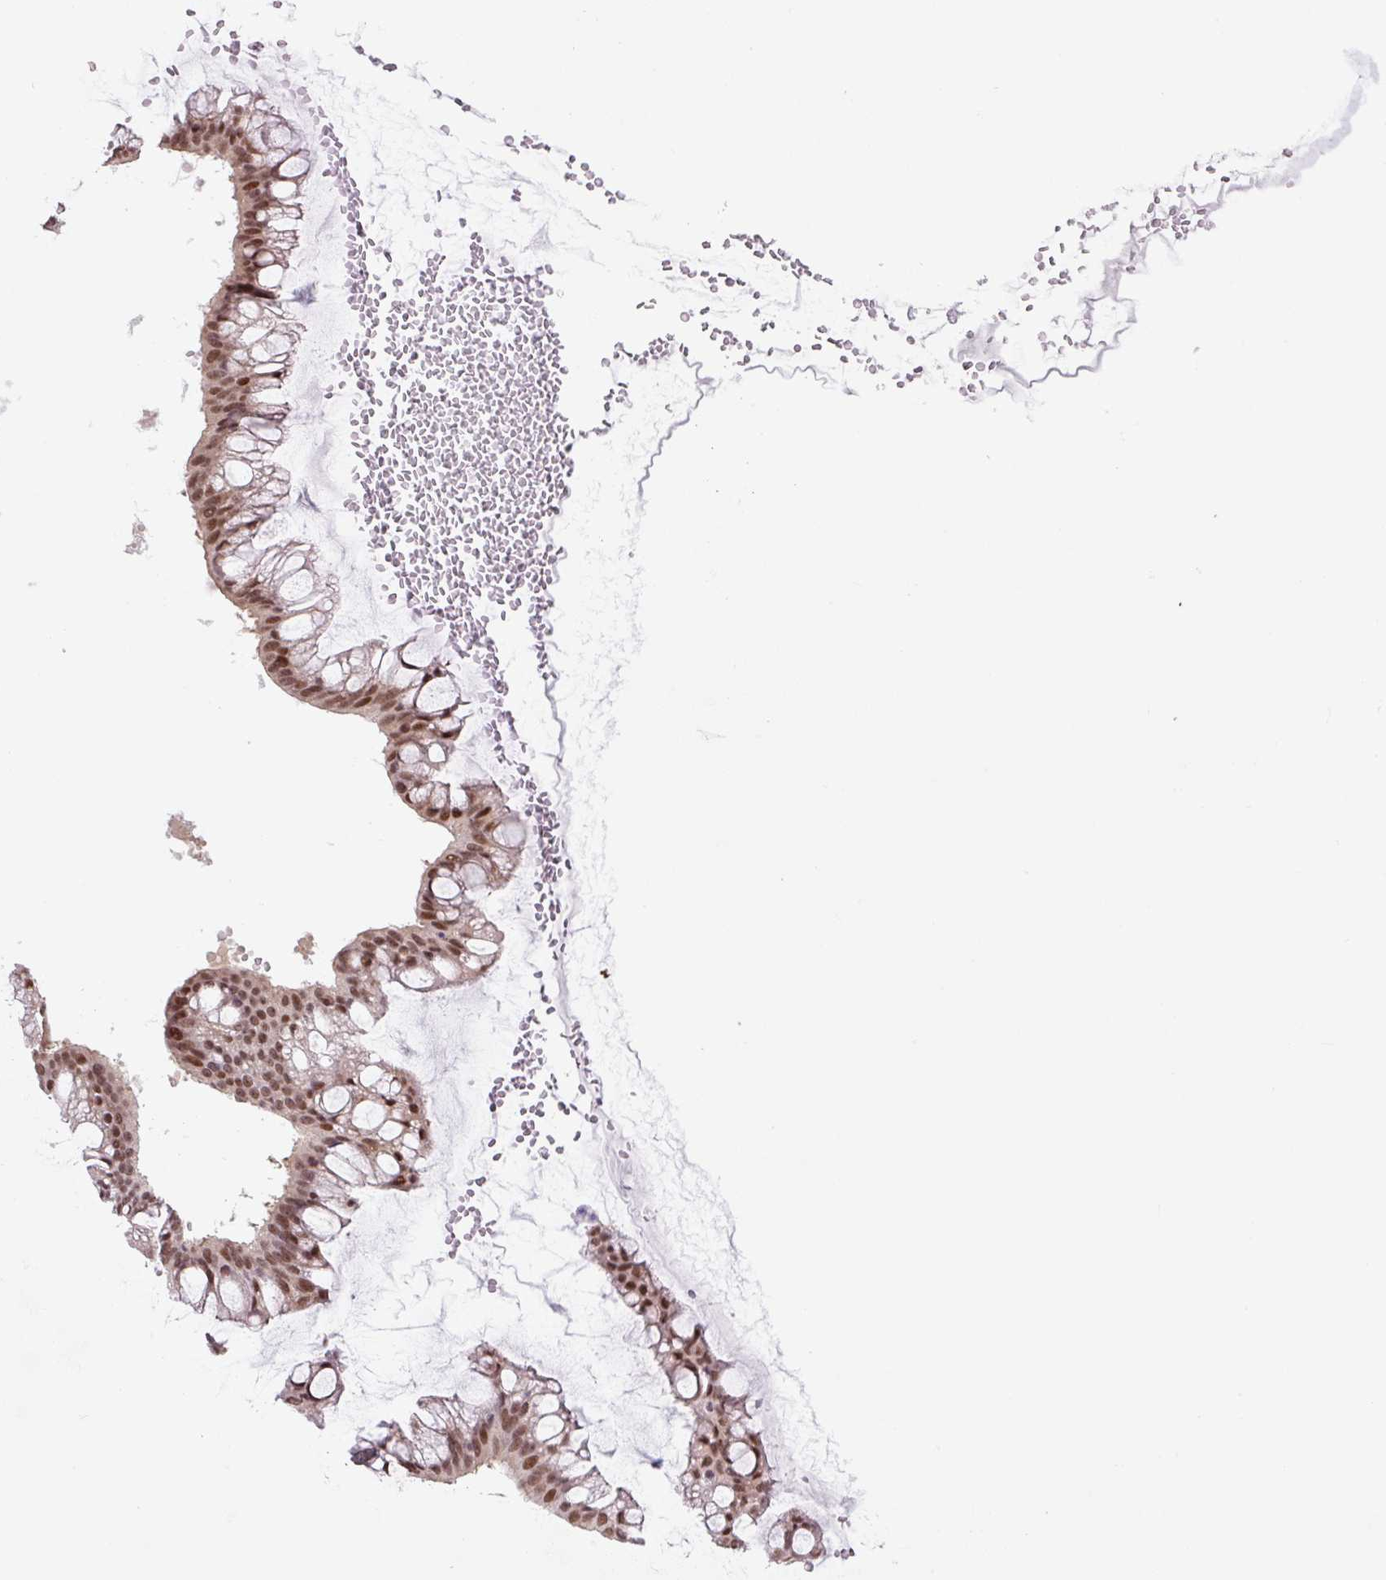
{"staining": {"intensity": "moderate", "quantity": ">75%", "location": "nuclear"}, "tissue": "ovarian cancer", "cell_type": "Tumor cells", "image_type": "cancer", "snomed": [{"axis": "morphology", "description": "Cystadenocarcinoma, mucinous, NOS"}, {"axis": "topography", "description": "Ovary"}], "caption": "IHC of human ovarian cancer demonstrates medium levels of moderate nuclear expression in approximately >75% of tumor cells.", "gene": "TCFL5", "patient": {"sex": "female", "age": 73}}